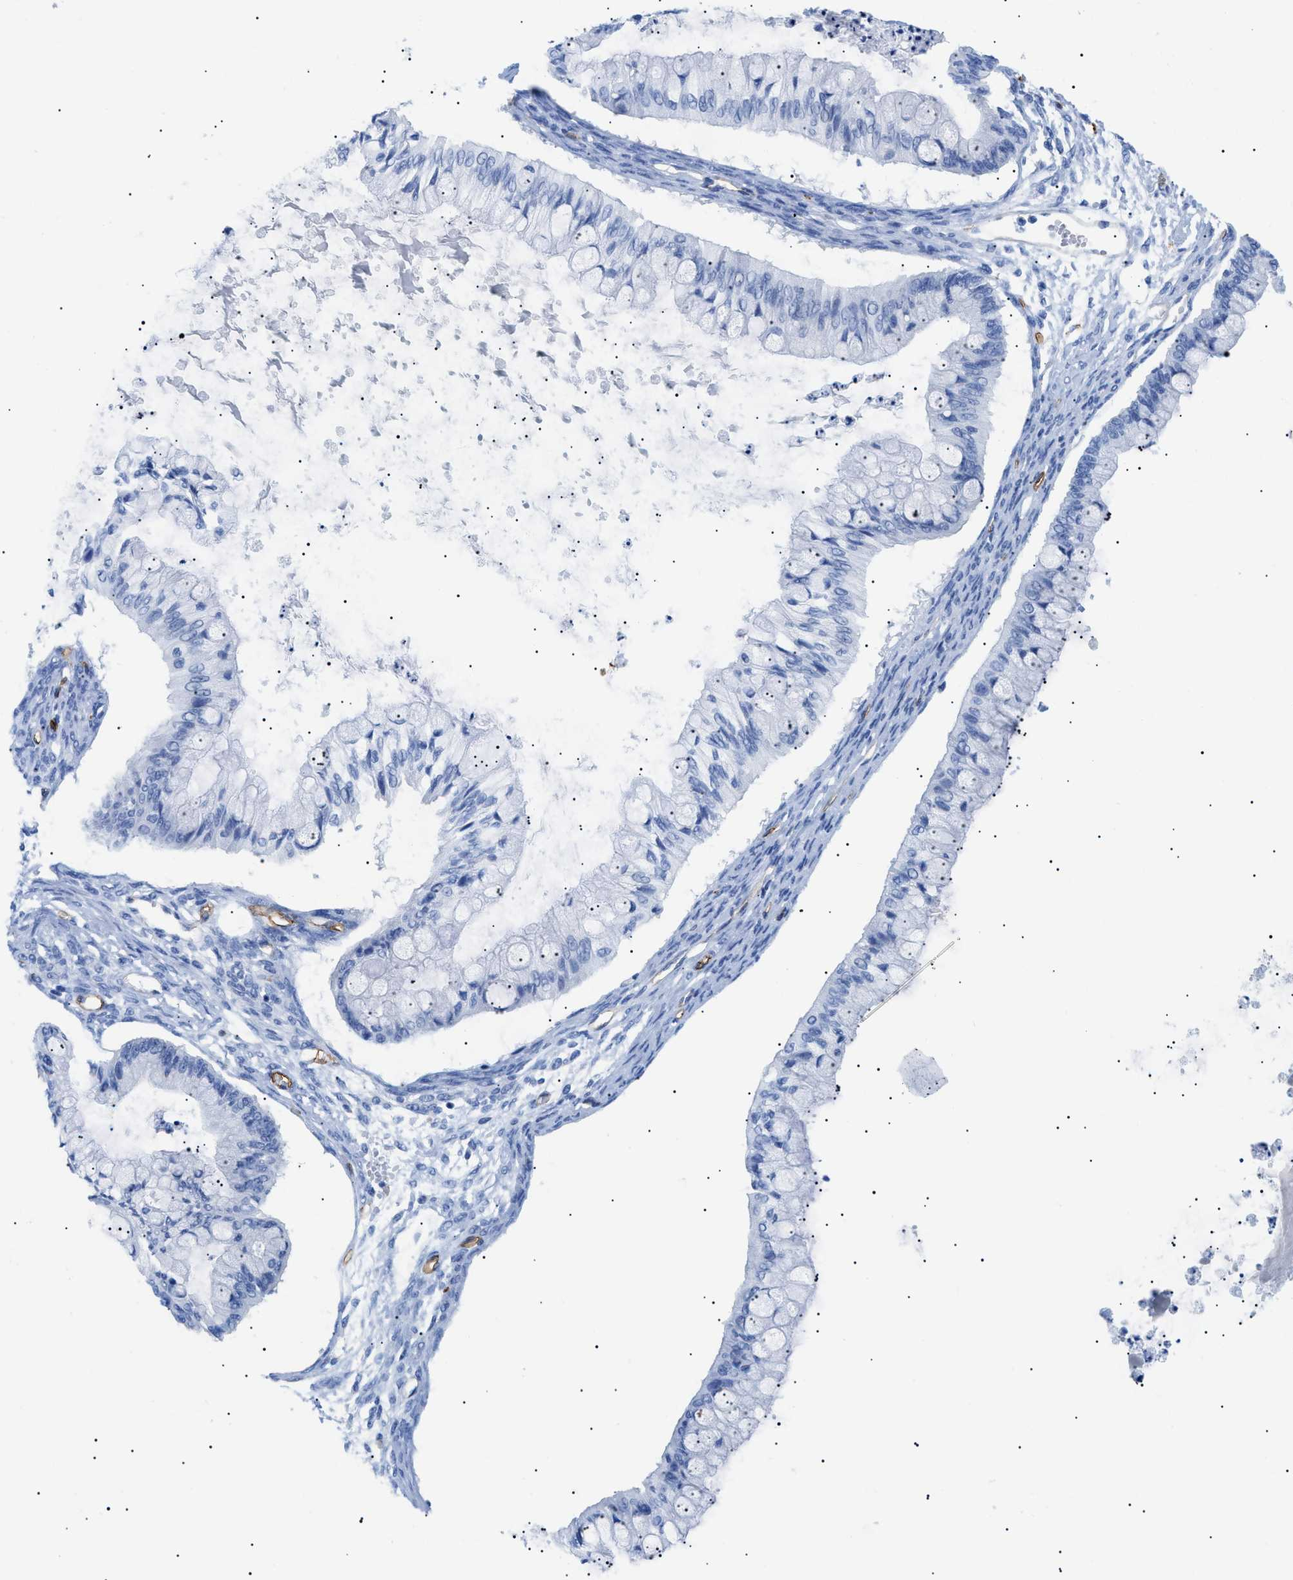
{"staining": {"intensity": "negative", "quantity": "none", "location": "none"}, "tissue": "ovarian cancer", "cell_type": "Tumor cells", "image_type": "cancer", "snomed": [{"axis": "morphology", "description": "Cystadenocarcinoma, mucinous, NOS"}, {"axis": "topography", "description": "Ovary"}], "caption": "This is a photomicrograph of IHC staining of ovarian cancer, which shows no staining in tumor cells. The staining was performed using DAB (3,3'-diaminobenzidine) to visualize the protein expression in brown, while the nuclei were stained in blue with hematoxylin (Magnification: 20x).", "gene": "PODXL", "patient": {"sex": "female", "age": 57}}